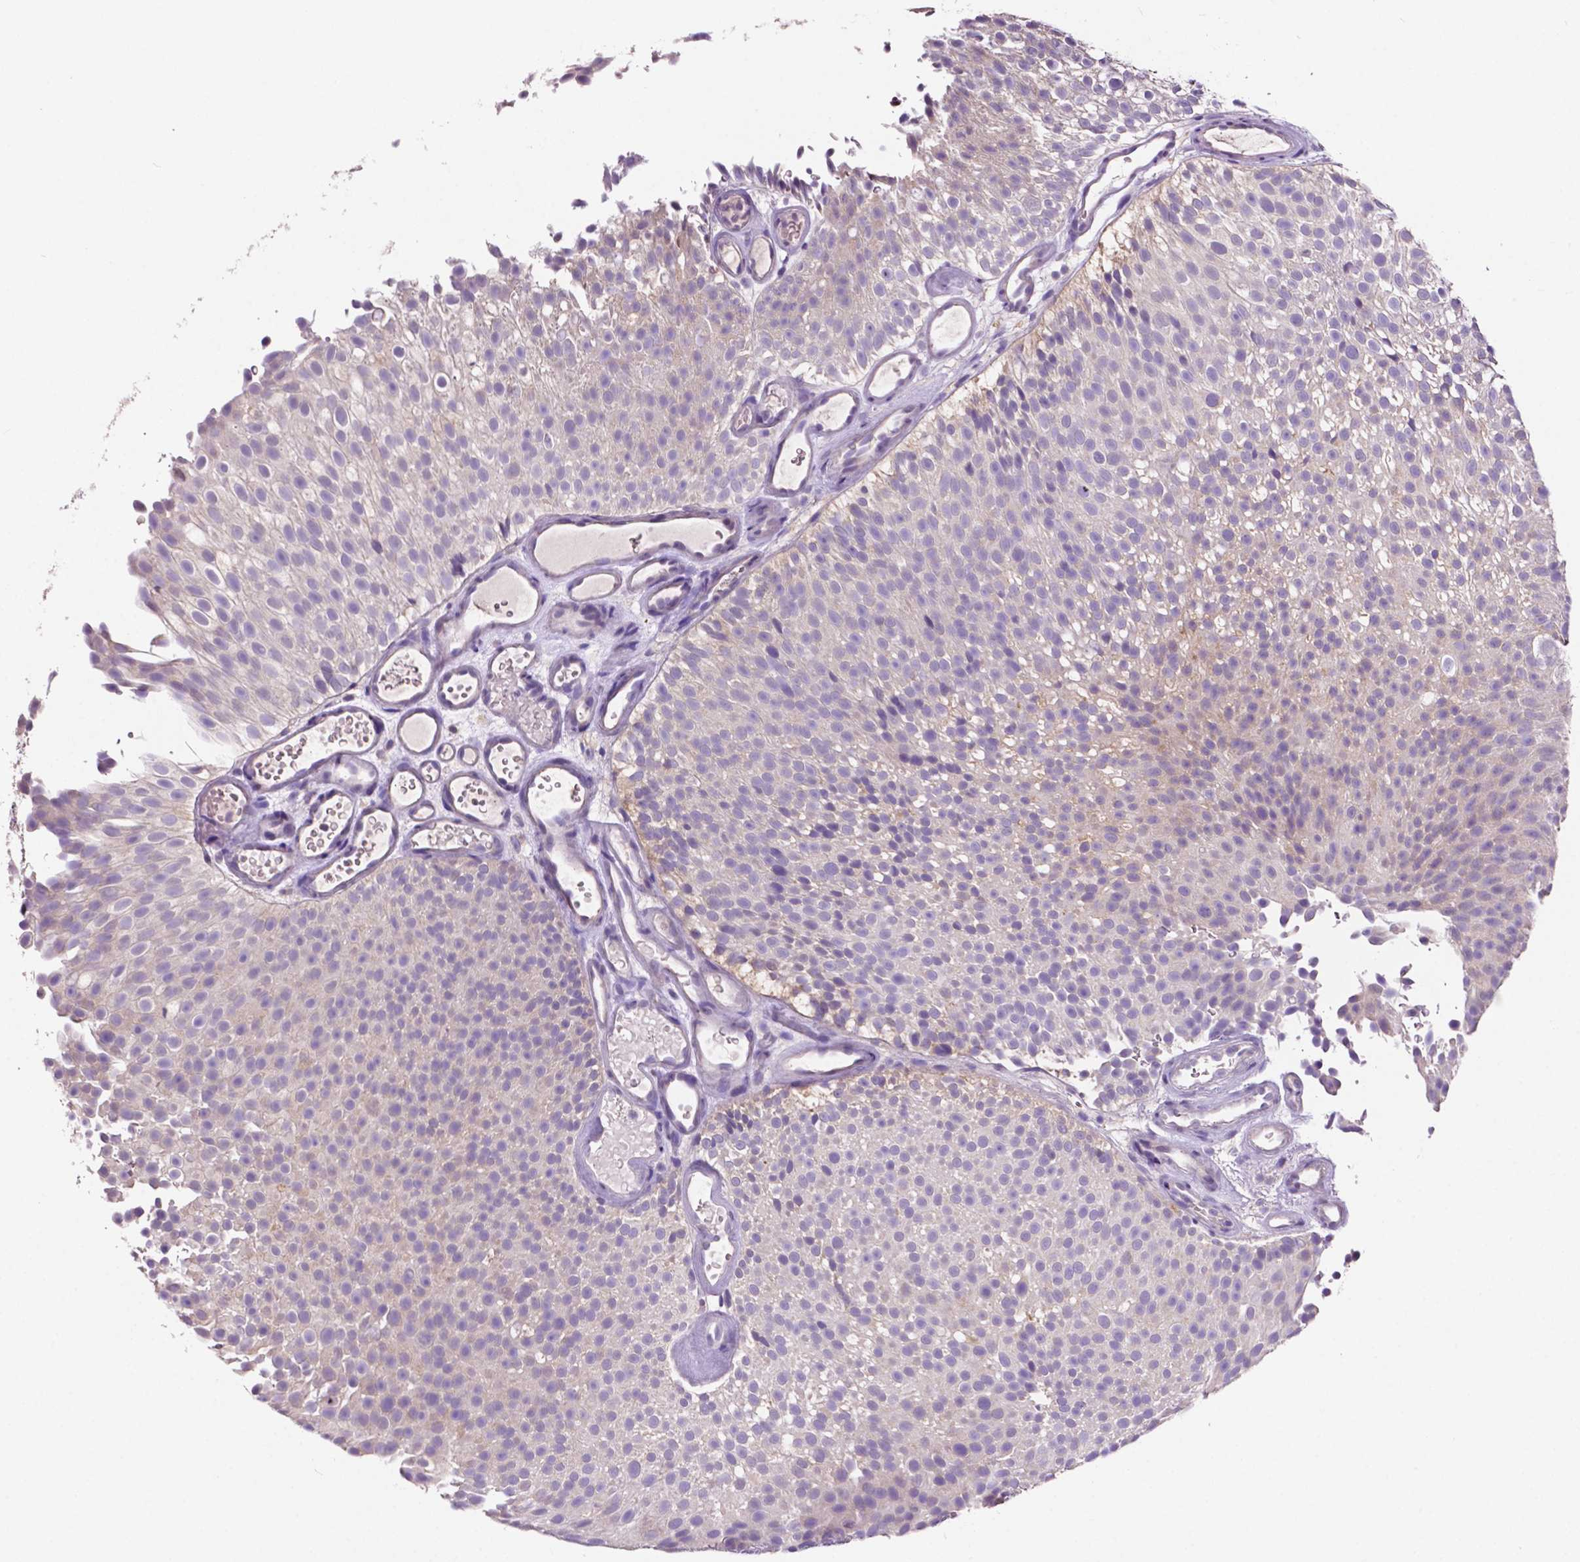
{"staining": {"intensity": "negative", "quantity": "none", "location": "none"}, "tissue": "urothelial cancer", "cell_type": "Tumor cells", "image_type": "cancer", "snomed": [{"axis": "morphology", "description": "Urothelial carcinoma, Low grade"}, {"axis": "topography", "description": "Urinary bladder"}], "caption": "This photomicrograph is of urothelial carcinoma (low-grade) stained with IHC to label a protein in brown with the nuclei are counter-stained blue. There is no expression in tumor cells.", "gene": "PRPS2", "patient": {"sex": "male", "age": 78}}